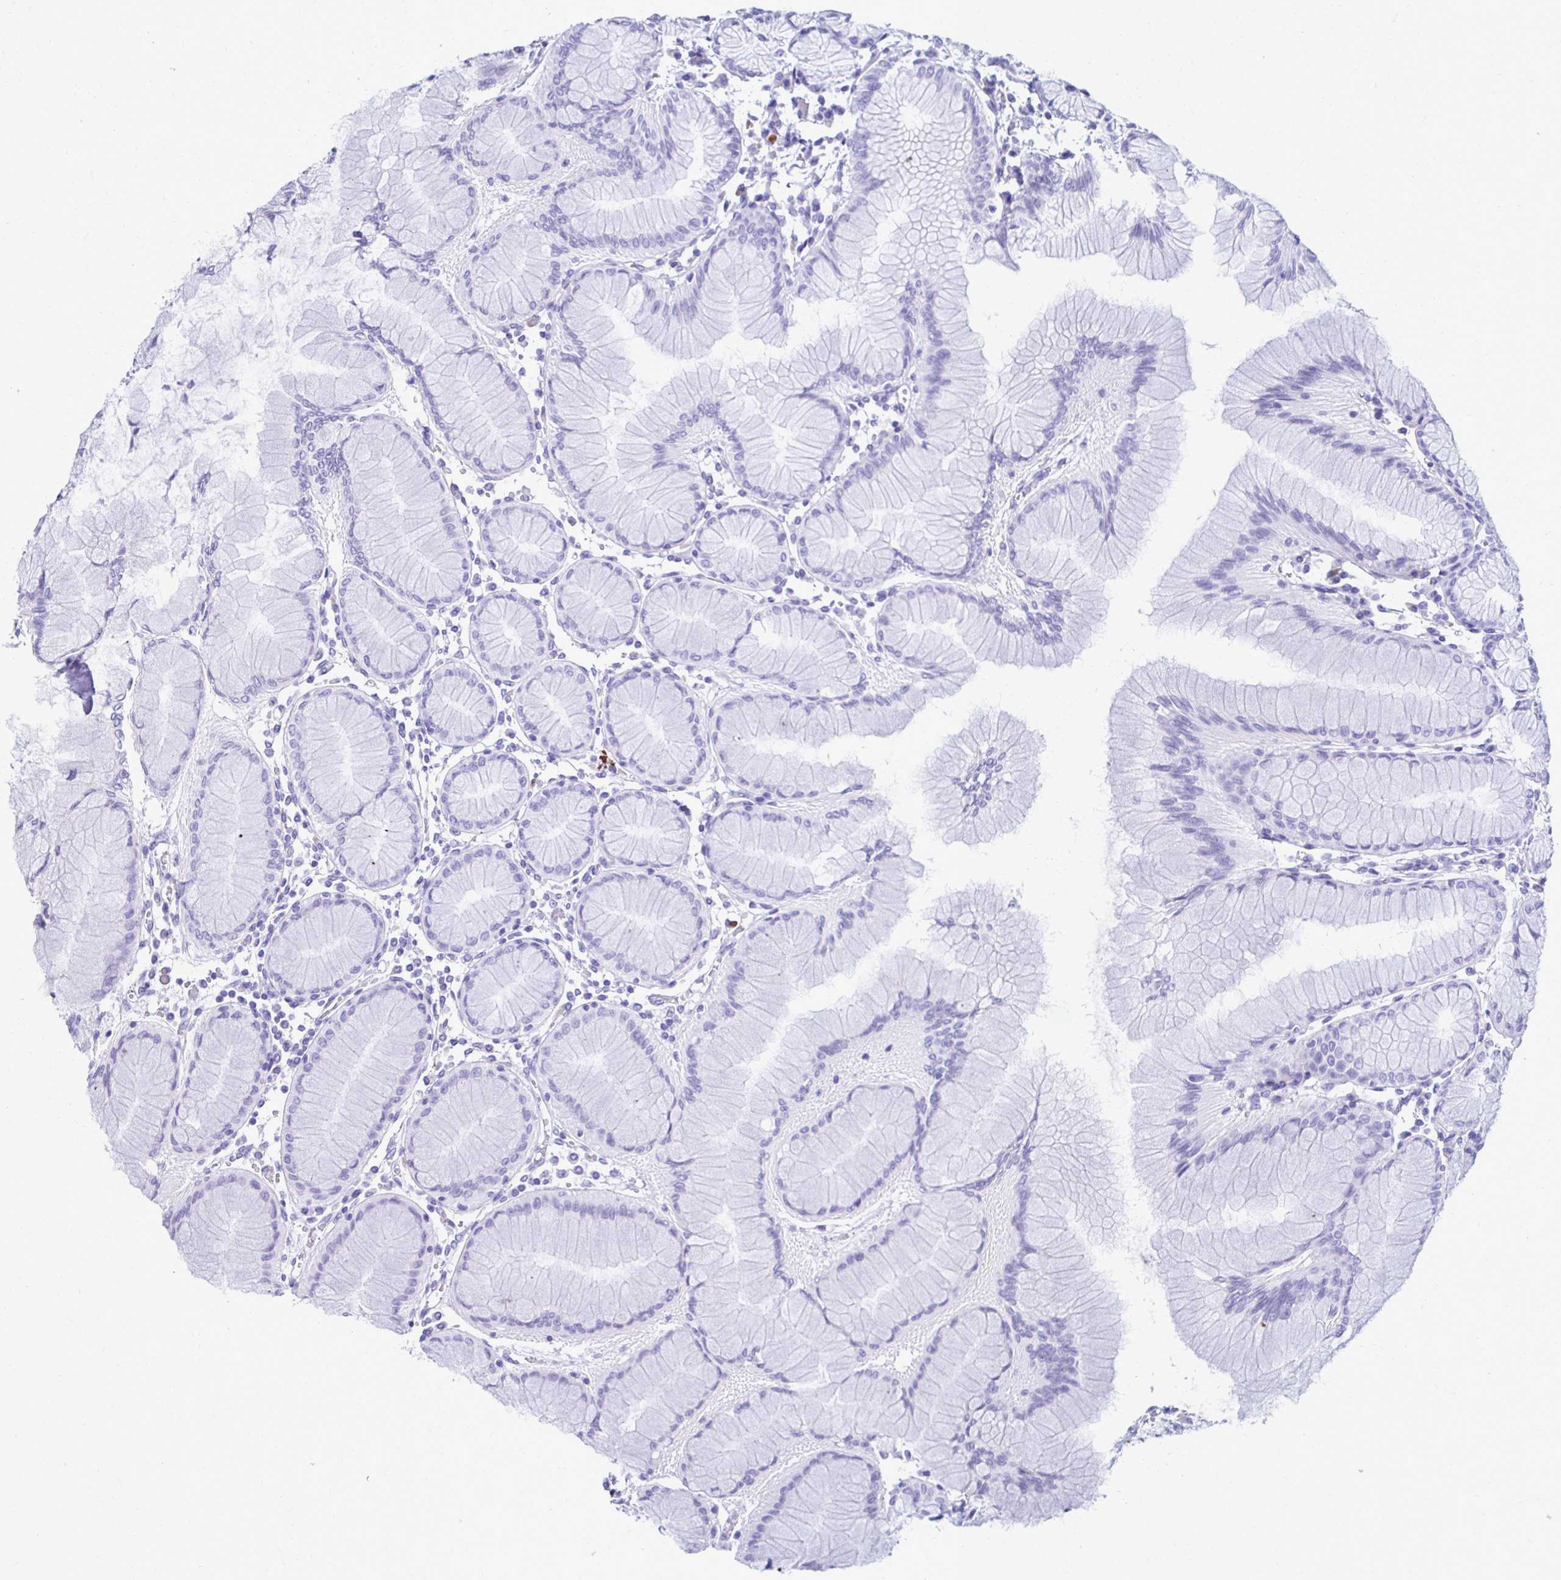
{"staining": {"intensity": "negative", "quantity": "none", "location": "none"}, "tissue": "stomach", "cell_type": "Glandular cells", "image_type": "normal", "snomed": [{"axis": "morphology", "description": "Normal tissue, NOS"}, {"axis": "topography", "description": "Stomach"}], "caption": "This micrograph is of unremarkable stomach stained with IHC to label a protein in brown with the nuclei are counter-stained blue. There is no staining in glandular cells. (Immunohistochemistry (ihc), brightfield microscopy, high magnification).", "gene": "CST5", "patient": {"sex": "female", "age": 57}}